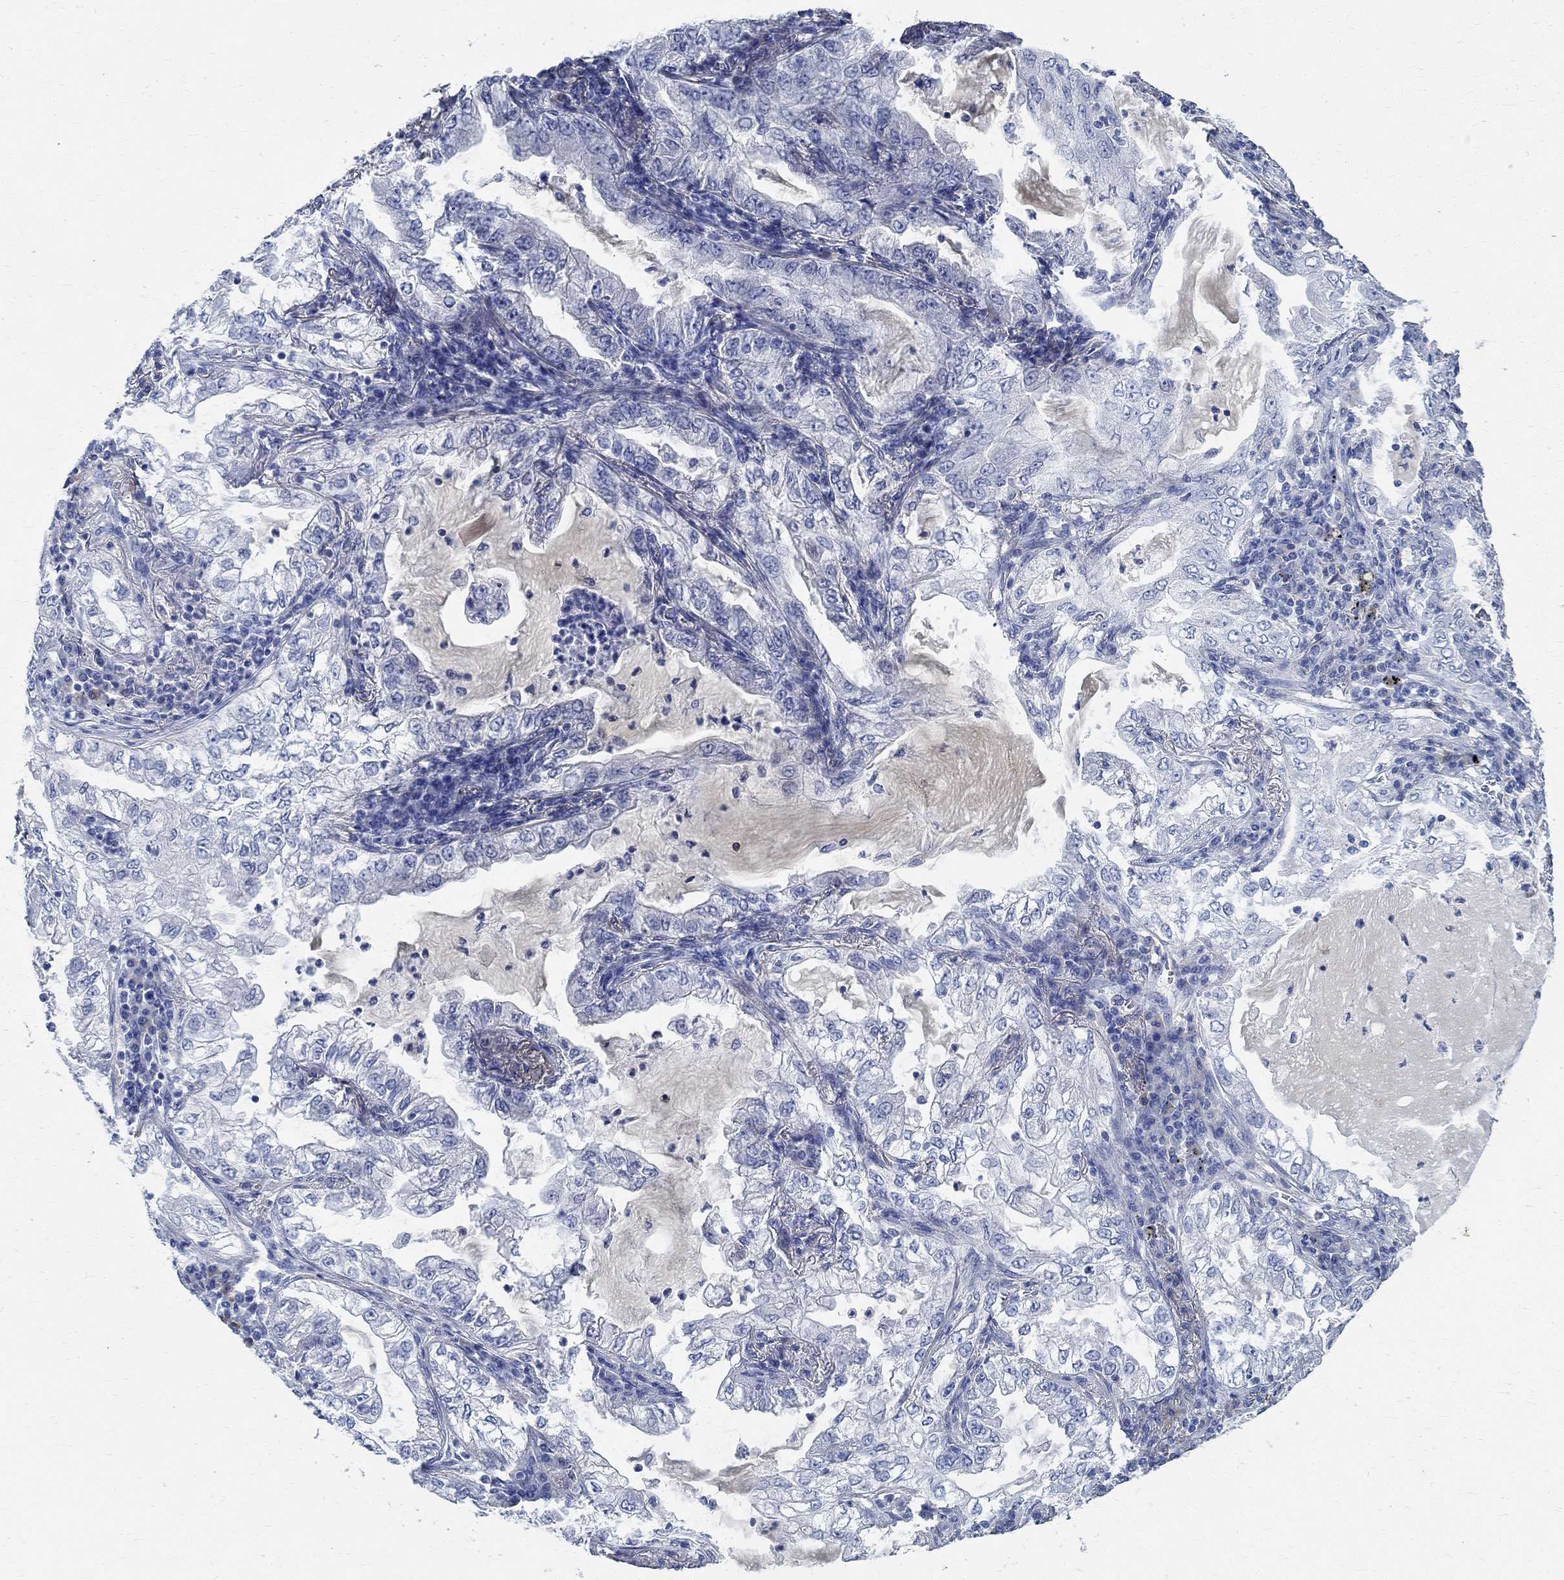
{"staining": {"intensity": "negative", "quantity": "none", "location": "none"}, "tissue": "lung cancer", "cell_type": "Tumor cells", "image_type": "cancer", "snomed": [{"axis": "morphology", "description": "Adenocarcinoma, NOS"}, {"axis": "topography", "description": "Lung"}], "caption": "Immunohistochemical staining of adenocarcinoma (lung) demonstrates no significant staining in tumor cells.", "gene": "PRX", "patient": {"sex": "female", "age": 73}}